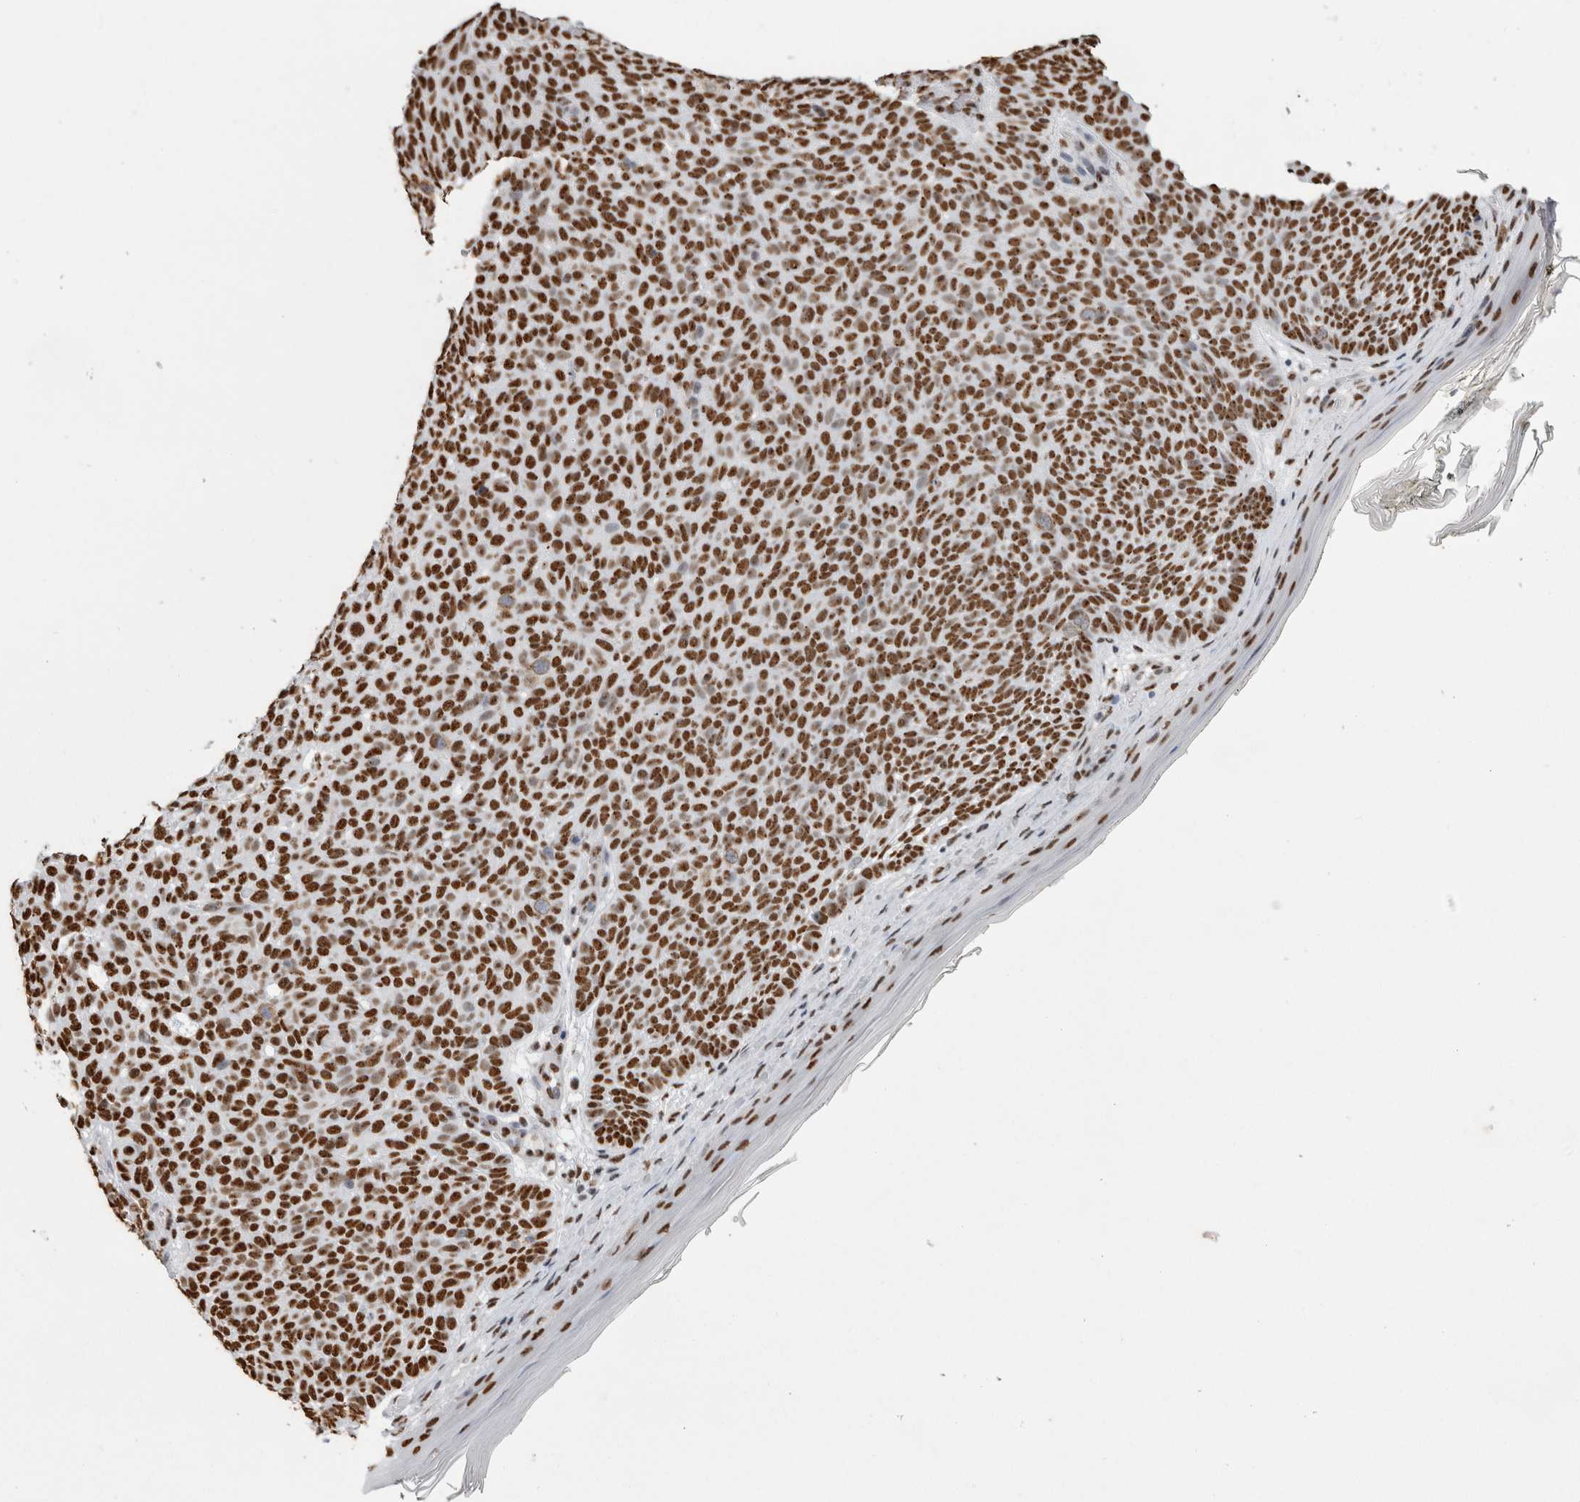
{"staining": {"intensity": "strong", "quantity": ">75%", "location": "nuclear"}, "tissue": "skin cancer", "cell_type": "Tumor cells", "image_type": "cancer", "snomed": [{"axis": "morphology", "description": "Basal cell carcinoma"}, {"axis": "topography", "description": "Skin"}], "caption": "This histopathology image reveals immunohistochemistry staining of human basal cell carcinoma (skin), with high strong nuclear staining in approximately >75% of tumor cells.", "gene": "ALPK3", "patient": {"sex": "male", "age": 61}}